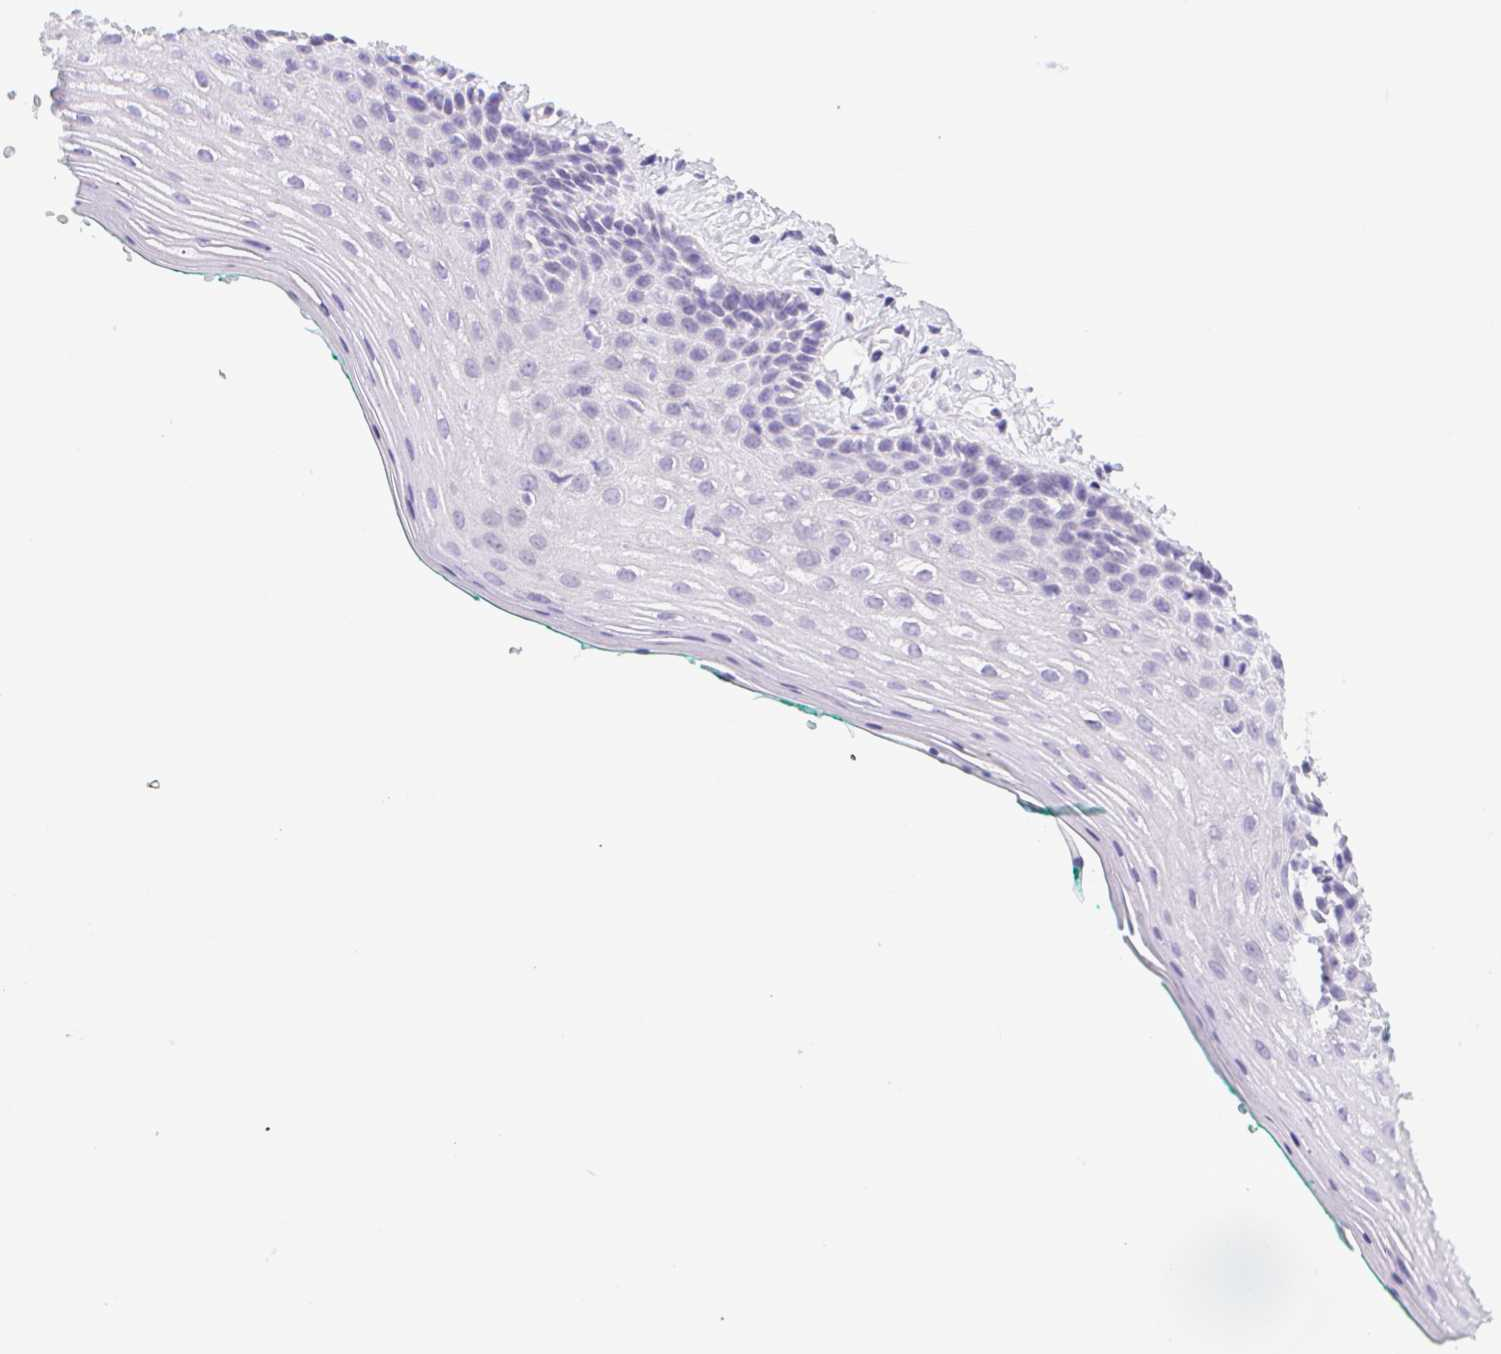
{"staining": {"intensity": "negative", "quantity": "none", "location": "none"}, "tissue": "vagina", "cell_type": "Squamous epithelial cells", "image_type": "normal", "snomed": [{"axis": "morphology", "description": "Normal tissue, NOS"}, {"axis": "topography", "description": "Vagina"}], "caption": "The image exhibits no significant expression in squamous epithelial cells of vagina.", "gene": "CYP21A2", "patient": {"sex": "female", "age": 42}}